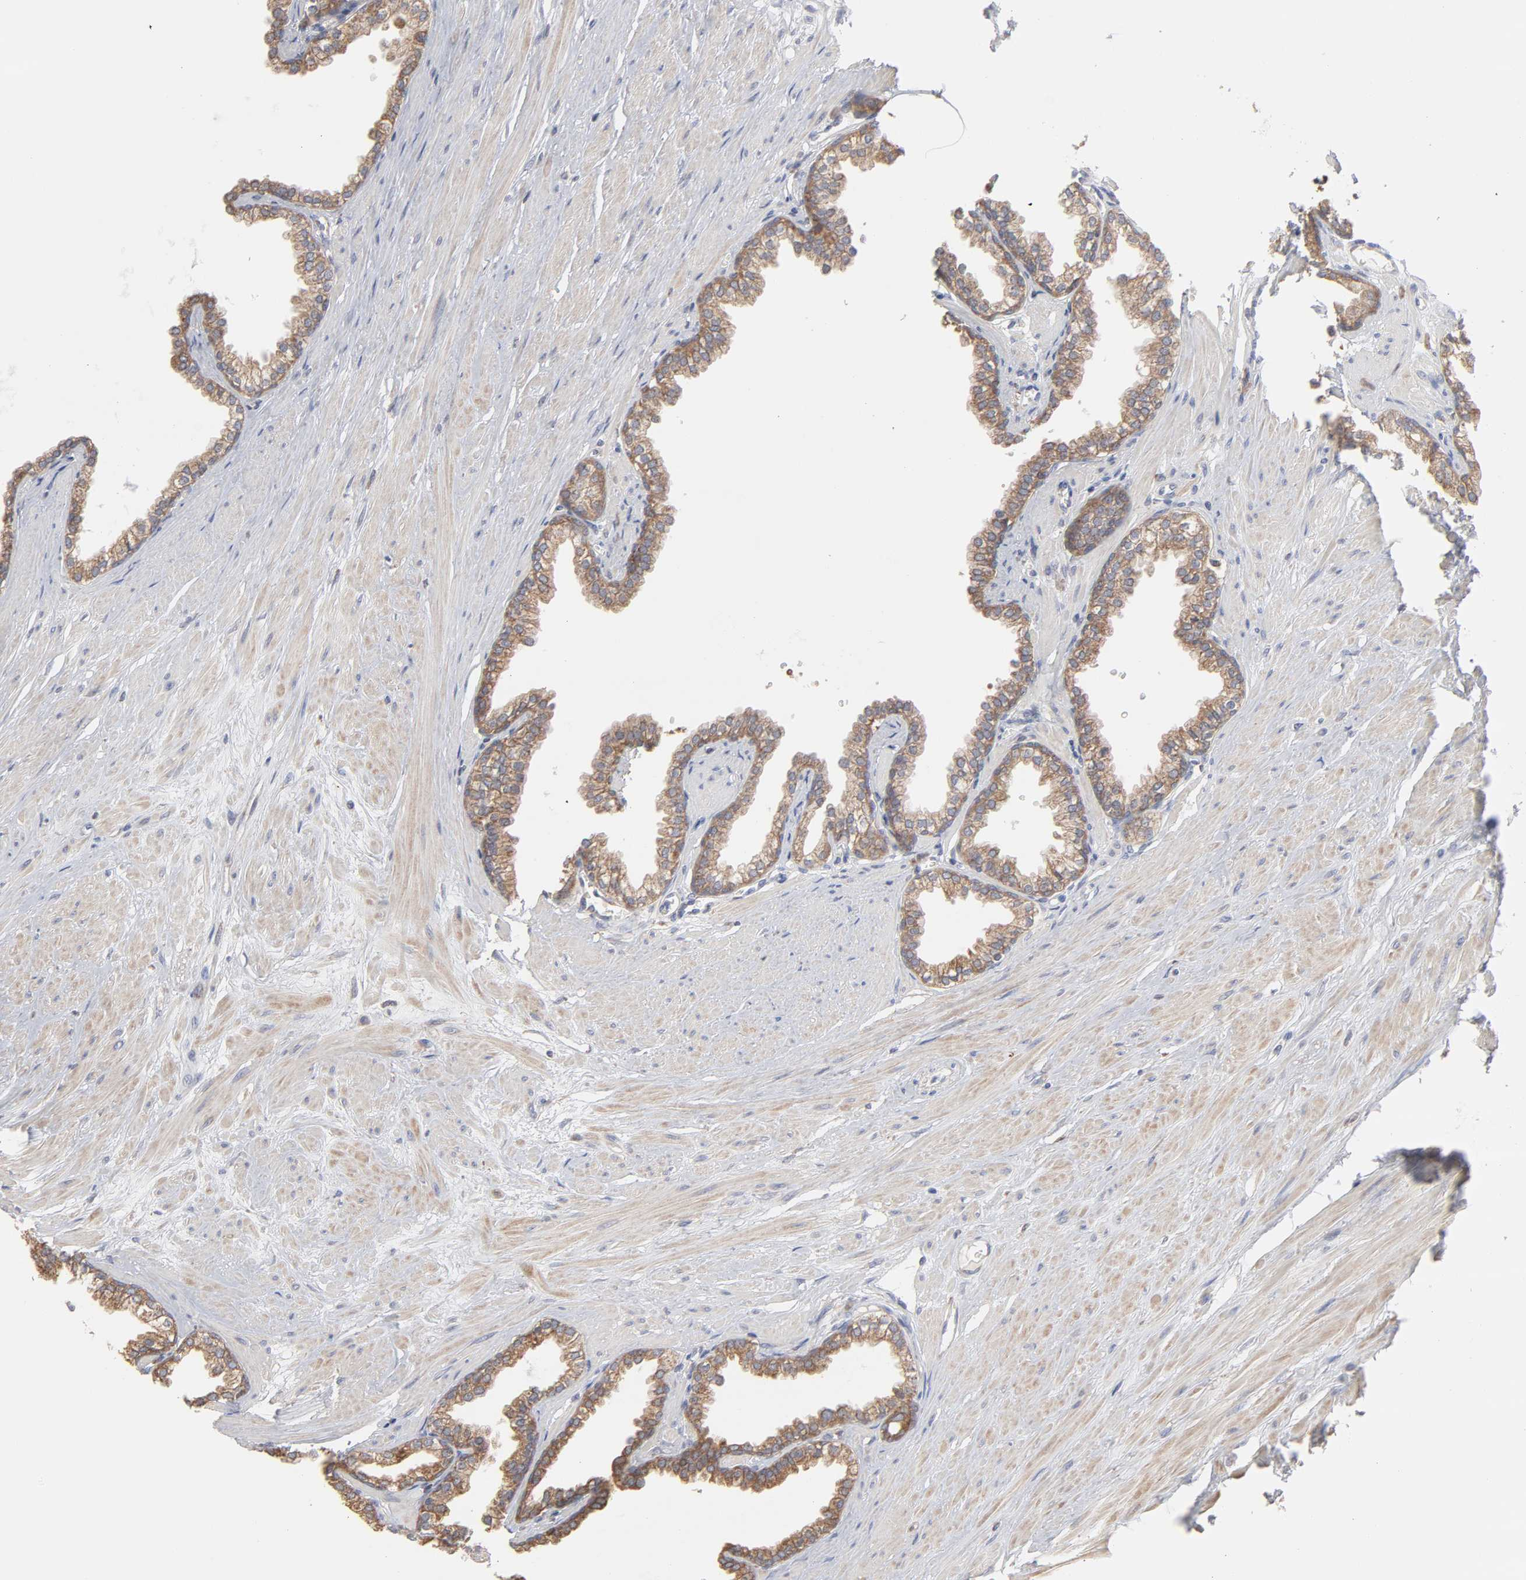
{"staining": {"intensity": "moderate", "quantity": ">75%", "location": "cytoplasmic/membranous"}, "tissue": "prostate", "cell_type": "Glandular cells", "image_type": "normal", "snomed": [{"axis": "morphology", "description": "Normal tissue, NOS"}, {"axis": "topography", "description": "Prostate"}], "caption": "This is a photomicrograph of immunohistochemistry staining of normal prostate, which shows moderate positivity in the cytoplasmic/membranous of glandular cells.", "gene": "PPFIBP2", "patient": {"sex": "male", "age": 64}}